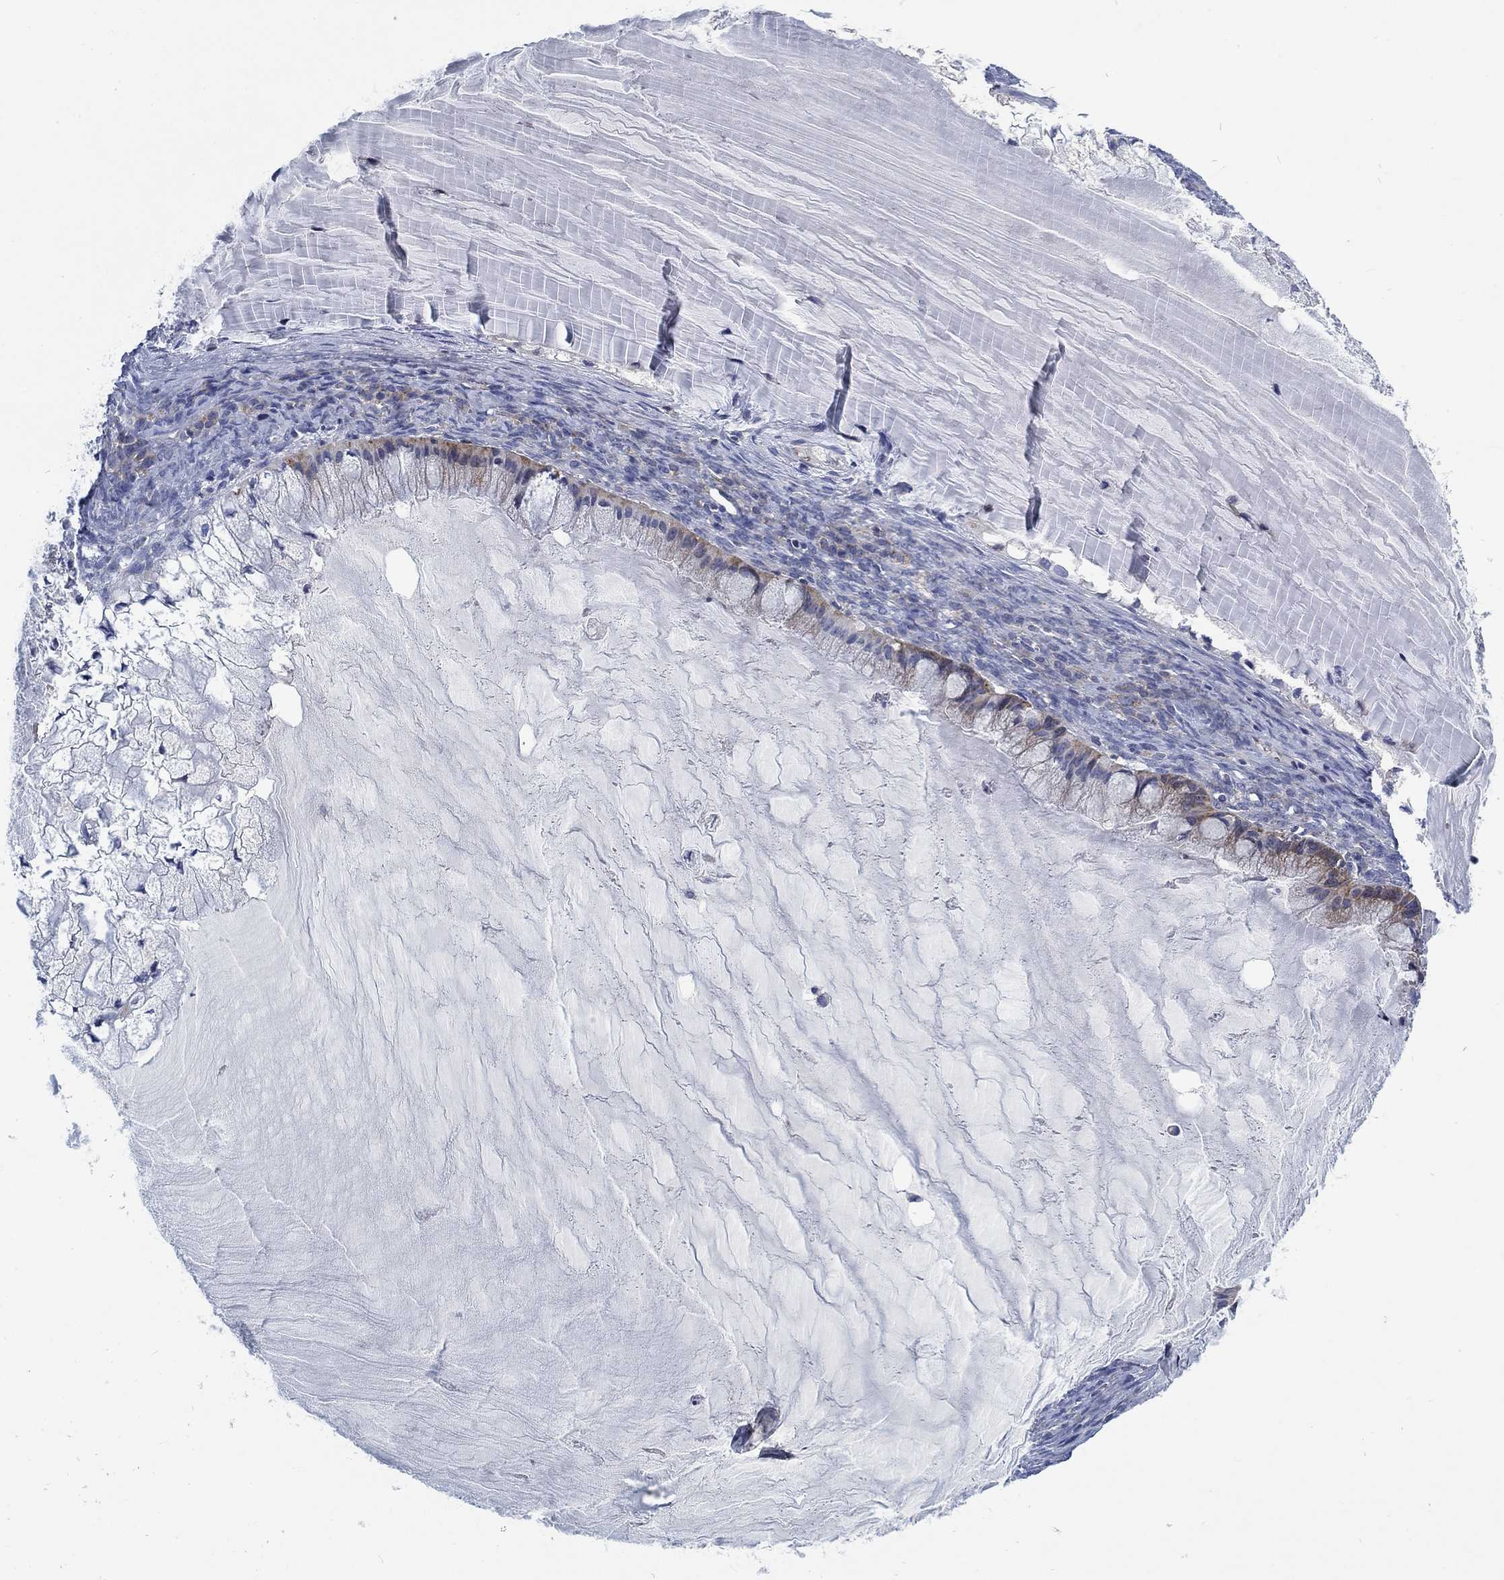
{"staining": {"intensity": "weak", "quantity": ">75%", "location": "cytoplasmic/membranous"}, "tissue": "ovarian cancer", "cell_type": "Tumor cells", "image_type": "cancer", "snomed": [{"axis": "morphology", "description": "Cystadenocarcinoma, mucinous, NOS"}, {"axis": "topography", "description": "Ovary"}], "caption": "An IHC micrograph of neoplastic tissue is shown. Protein staining in brown highlights weak cytoplasmic/membranous positivity in ovarian cancer within tumor cells.", "gene": "MMP24", "patient": {"sex": "female", "age": 57}}